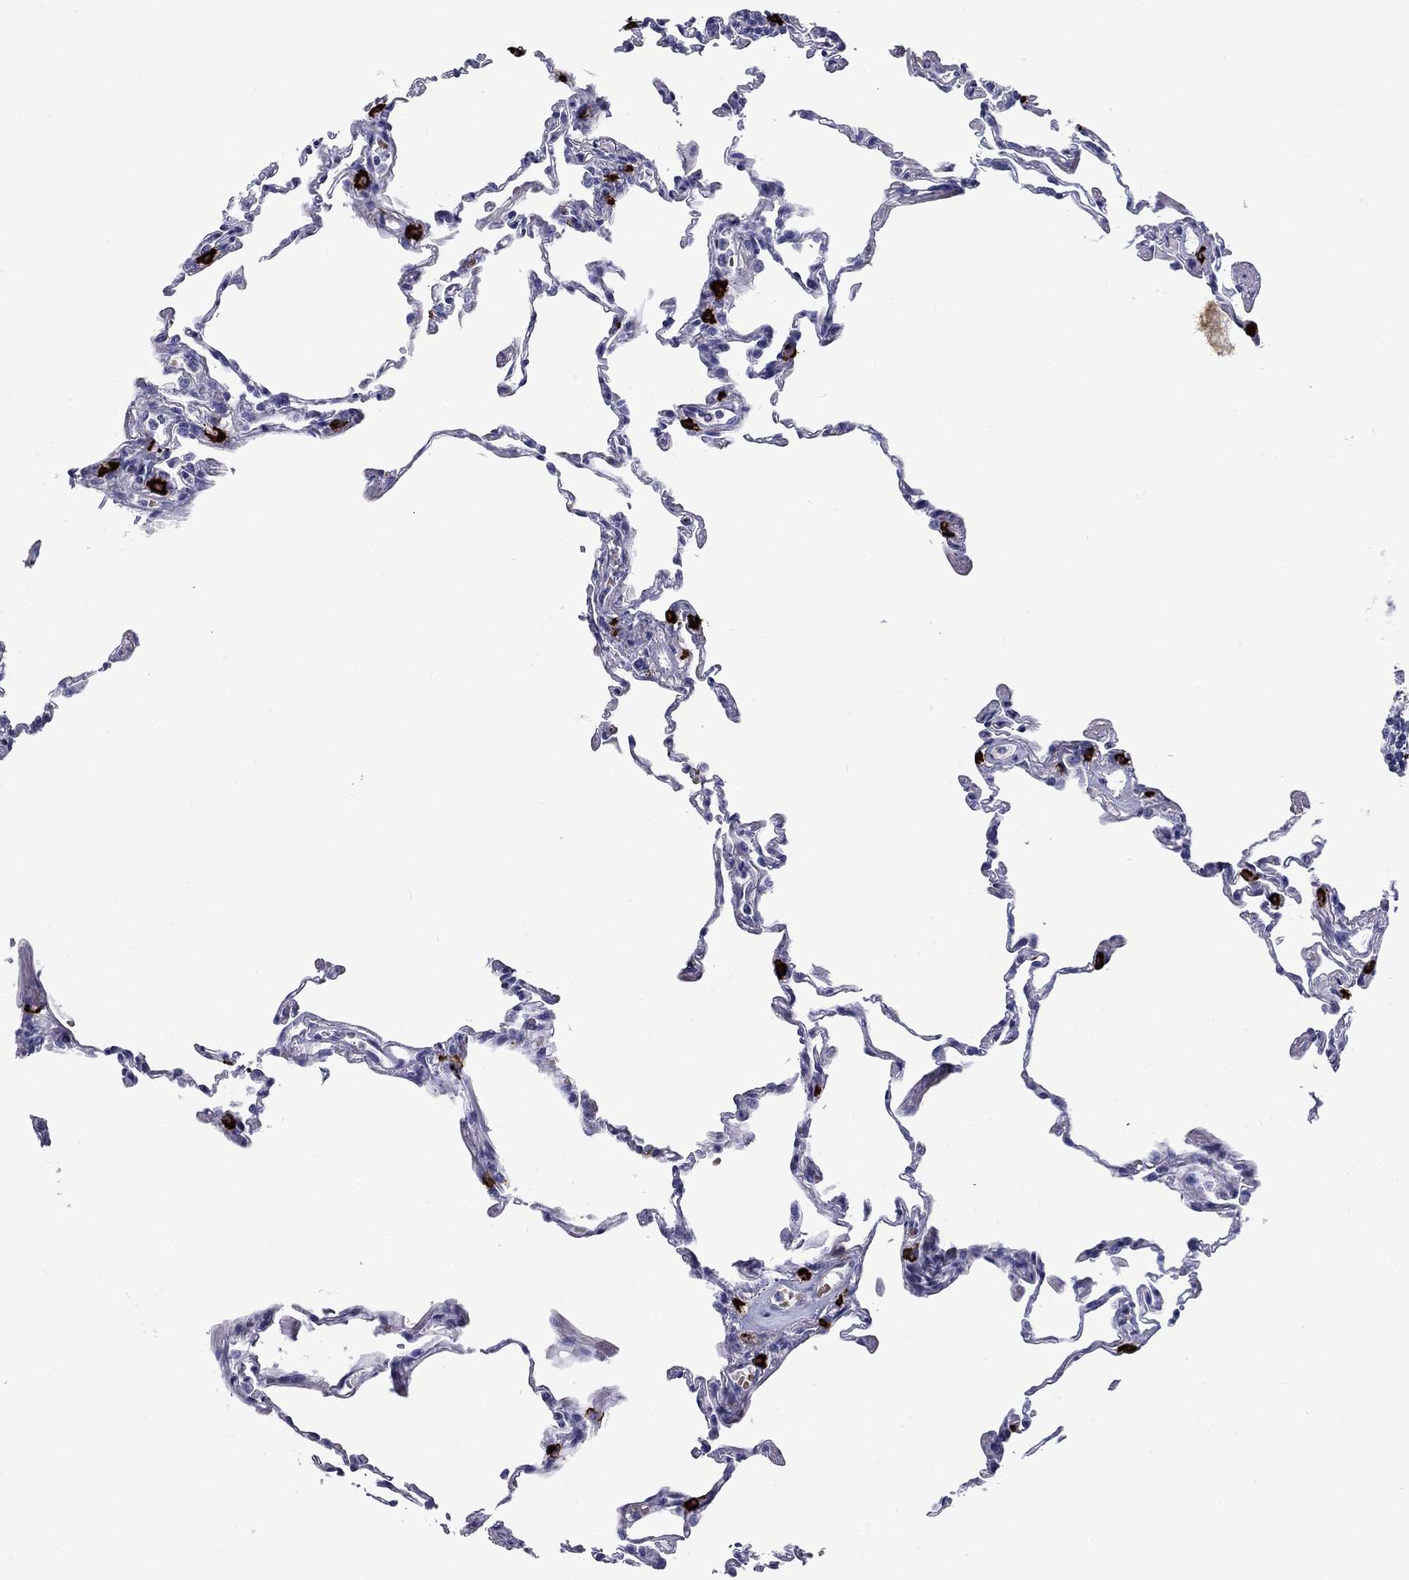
{"staining": {"intensity": "negative", "quantity": "none", "location": "none"}, "tissue": "lung", "cell_type": "Alveolar cells", "image_type": "normal", "snomed": [{"axis": "morphology", "description": "Normal tissue, NOS"}, {"axis": "topography", "description": "Lung"}], "caption": "Alveolar cells show no significant staining in benign lung.", "gene": "CD40LG", "patient": {"sex": "female", "age": 57}}